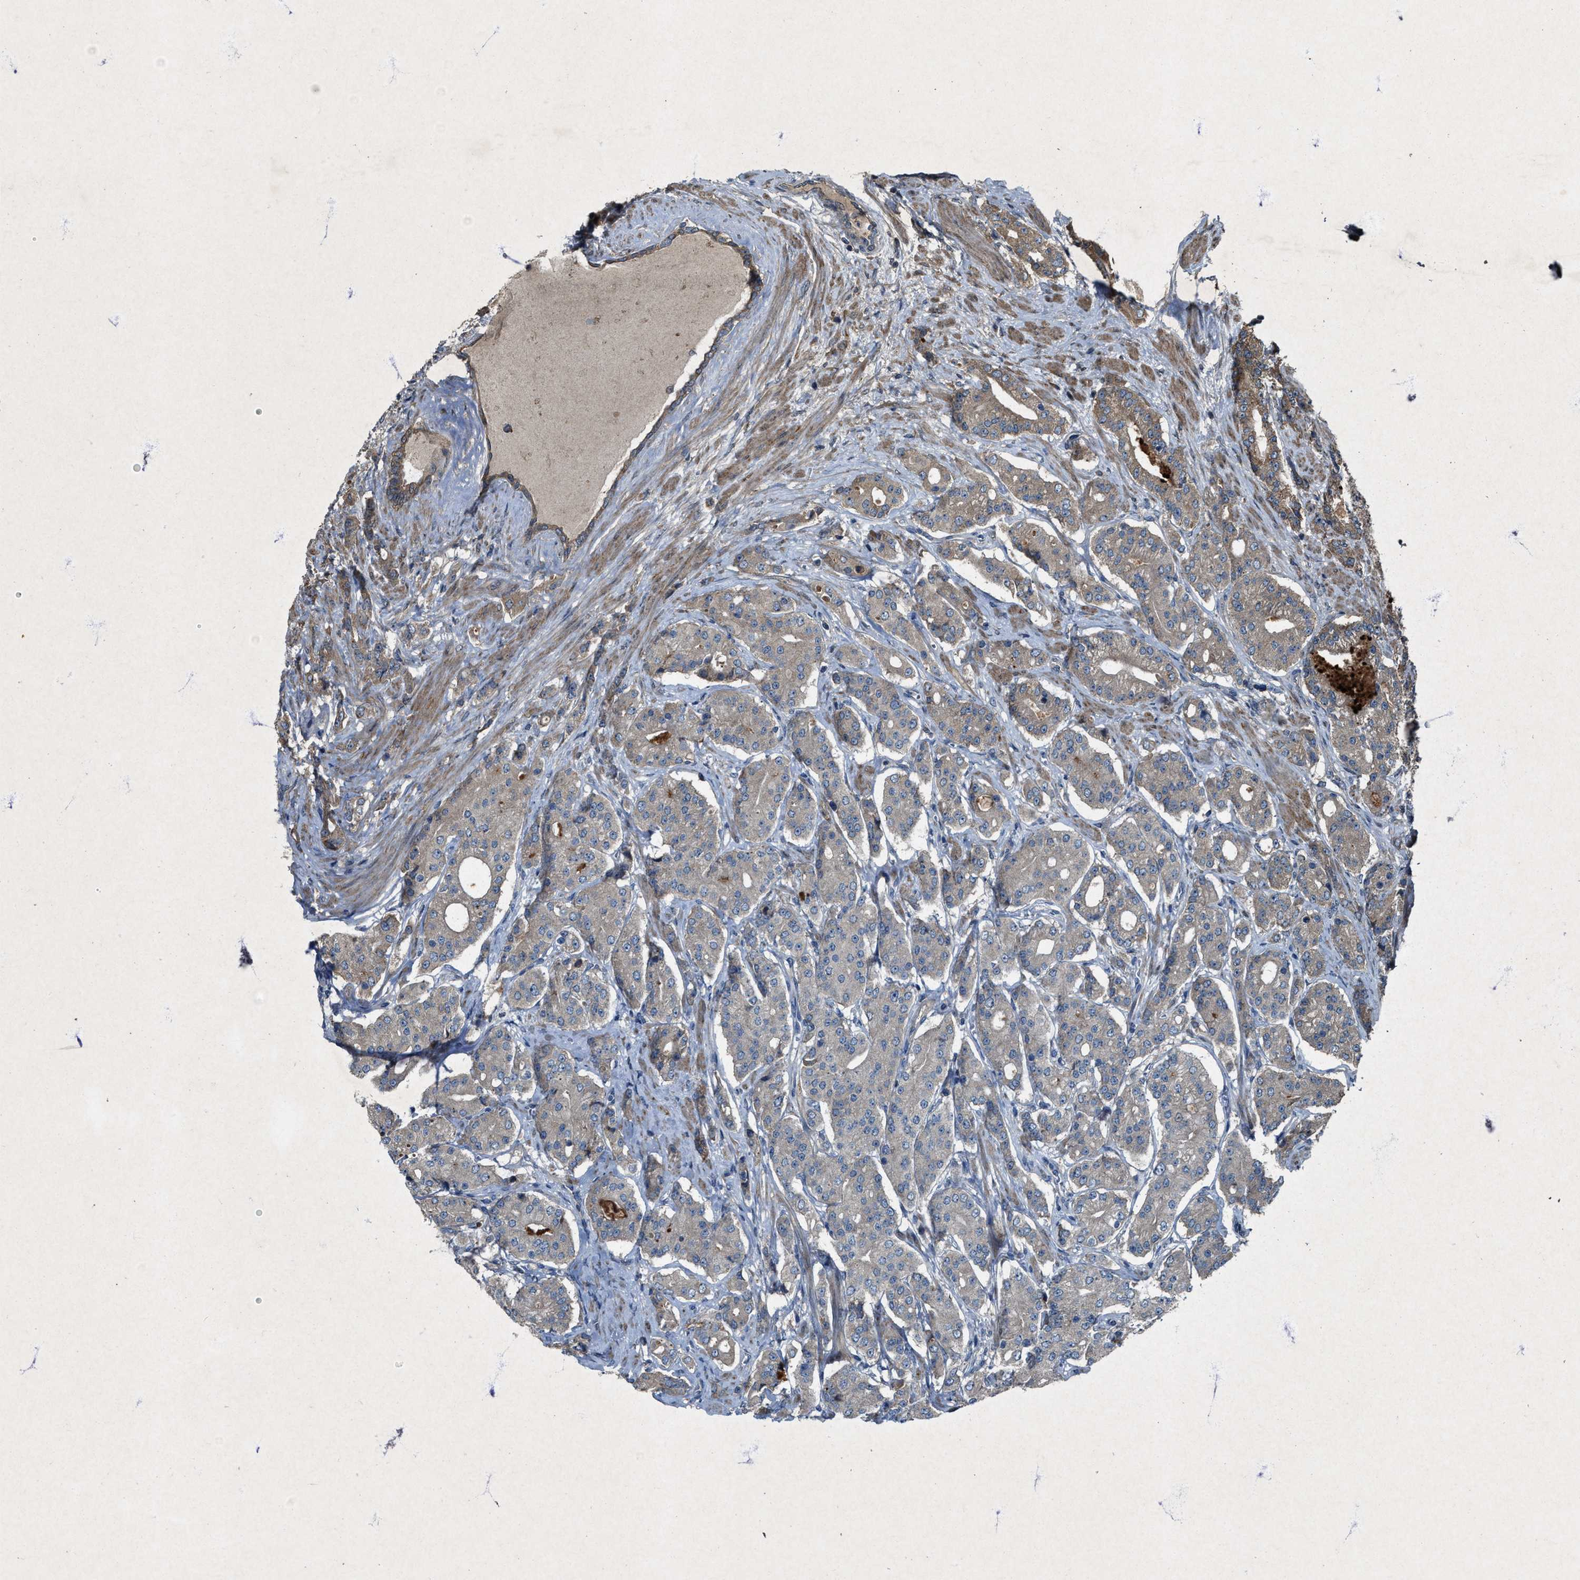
{"staining": {"intensity": "weak", "quantity": "25%-75%", "location": "cytoplasmic/membranous"}, "tissue": "prostate cancer", "cell_type": "Tumor cells", "image_type": "cancer", "snomed": [{"axis": "morphology", "description": "Adenocarcinoma, High grade"}, {"axis": "topography", "description": "Prostate"}], "caption": "Tumor cells exhibit low levels of weak cytoplasmic/membranous staining in about 25%-75% of cells in adenocarcinoma (high-grade) (prostate). (Stains: DAB in brown, nuclei in blue, Microscopy: brightfield microscopy at high magnification).", "gene": "PDP2", "patient": {"sex": "male", "age": 71}}